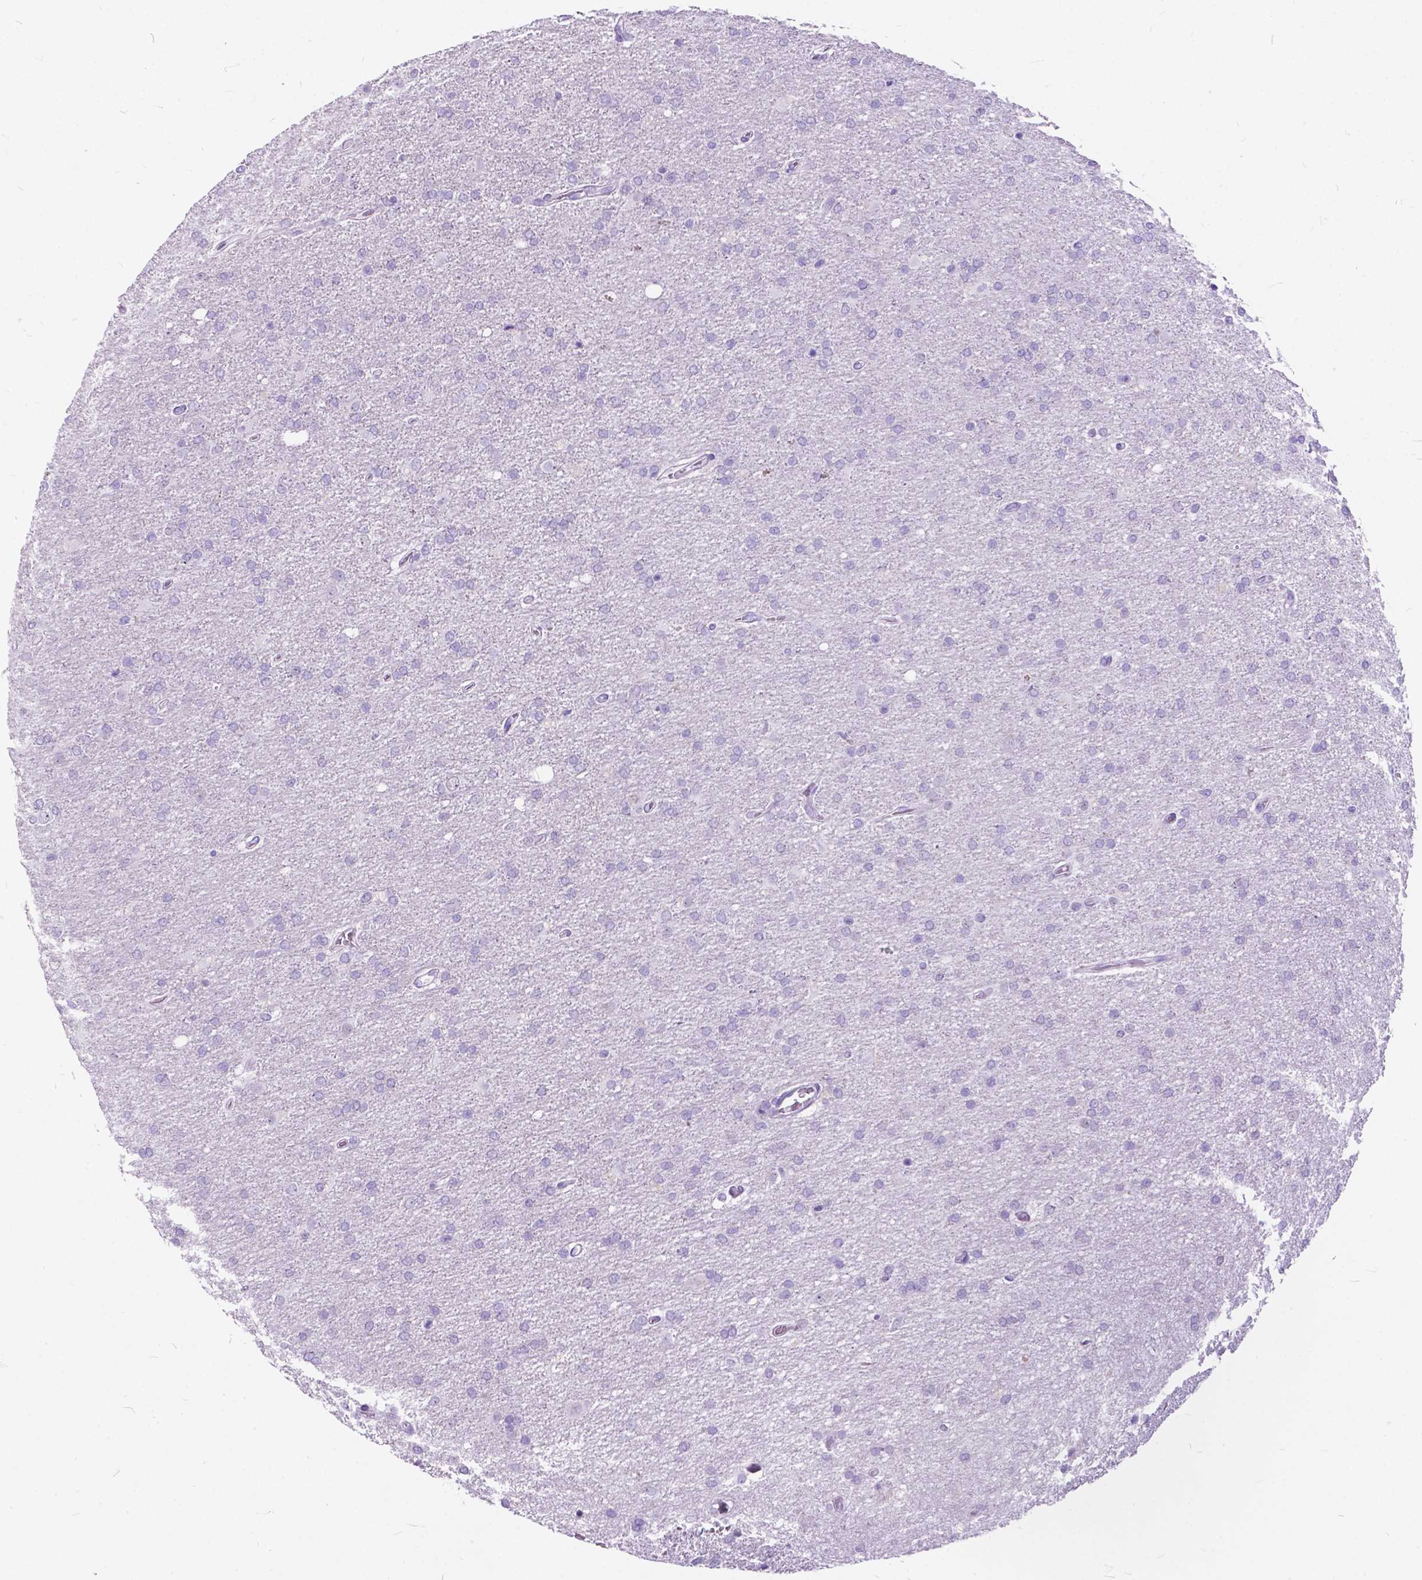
{"staining": {"intensity": "negative", "quantity": "none", "location": "none"}, "tissue": "glioma", "cell_type": "Tumor cells", "image_type": "cancer", "snomed": [{"axis": "morphology", "description": "Glioma, malignant, High grade"}, {"axis": "topography", "description": "Cerebral cortex"}], "caption": "Human glioma stained for a protein using immunohistochemistry (IHC) exhibits no expression in tumor cells.", "gene": "BSND", "patient": {"sex": "male", "age": 70}}